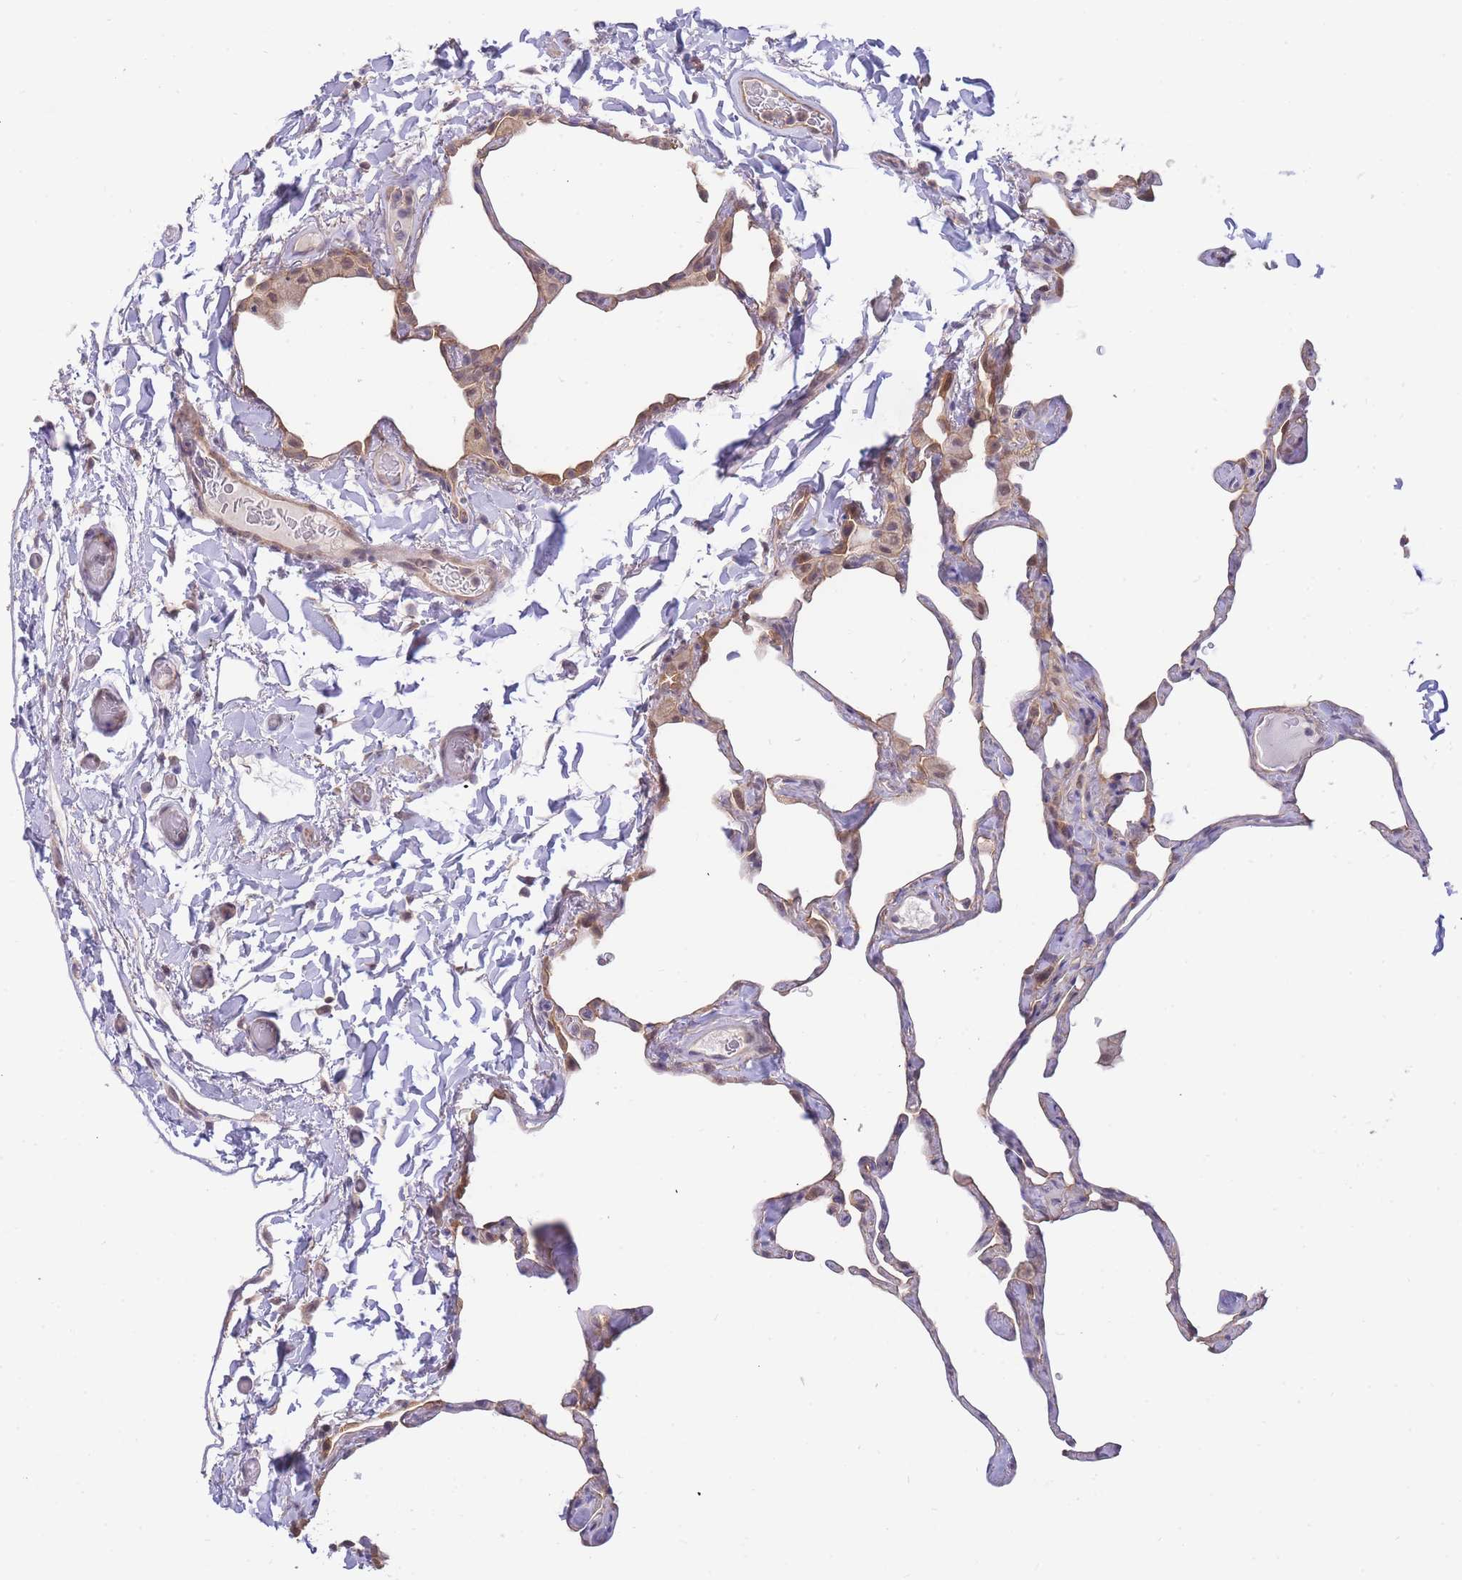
{"staining": {"intensity": "moderate", "quantity": "<25%", "location": "cytoplasmic/membranous"}, "tissue": "lung", "cell_type": "Alveolar cells", "image_type": "normal", "snomed": [{"axis": "morphology", "description": "Normal tissue, NOS"}, {"axis": "topography", "description": "Lung"}], "caption": "Unremarkable lung was stained to show a protein in brown. There is low levels of moderate cytoplasmic/membranous expression in about <25% of alveolar cells. The staining was performed using DAB (3,3'-diaminobenzidine), with brown indicating positive protein expression. Nuclei are stained blue with hematoxylin.", "gene": "SMC6", "patient": {"sex": "male", "age": 65}}